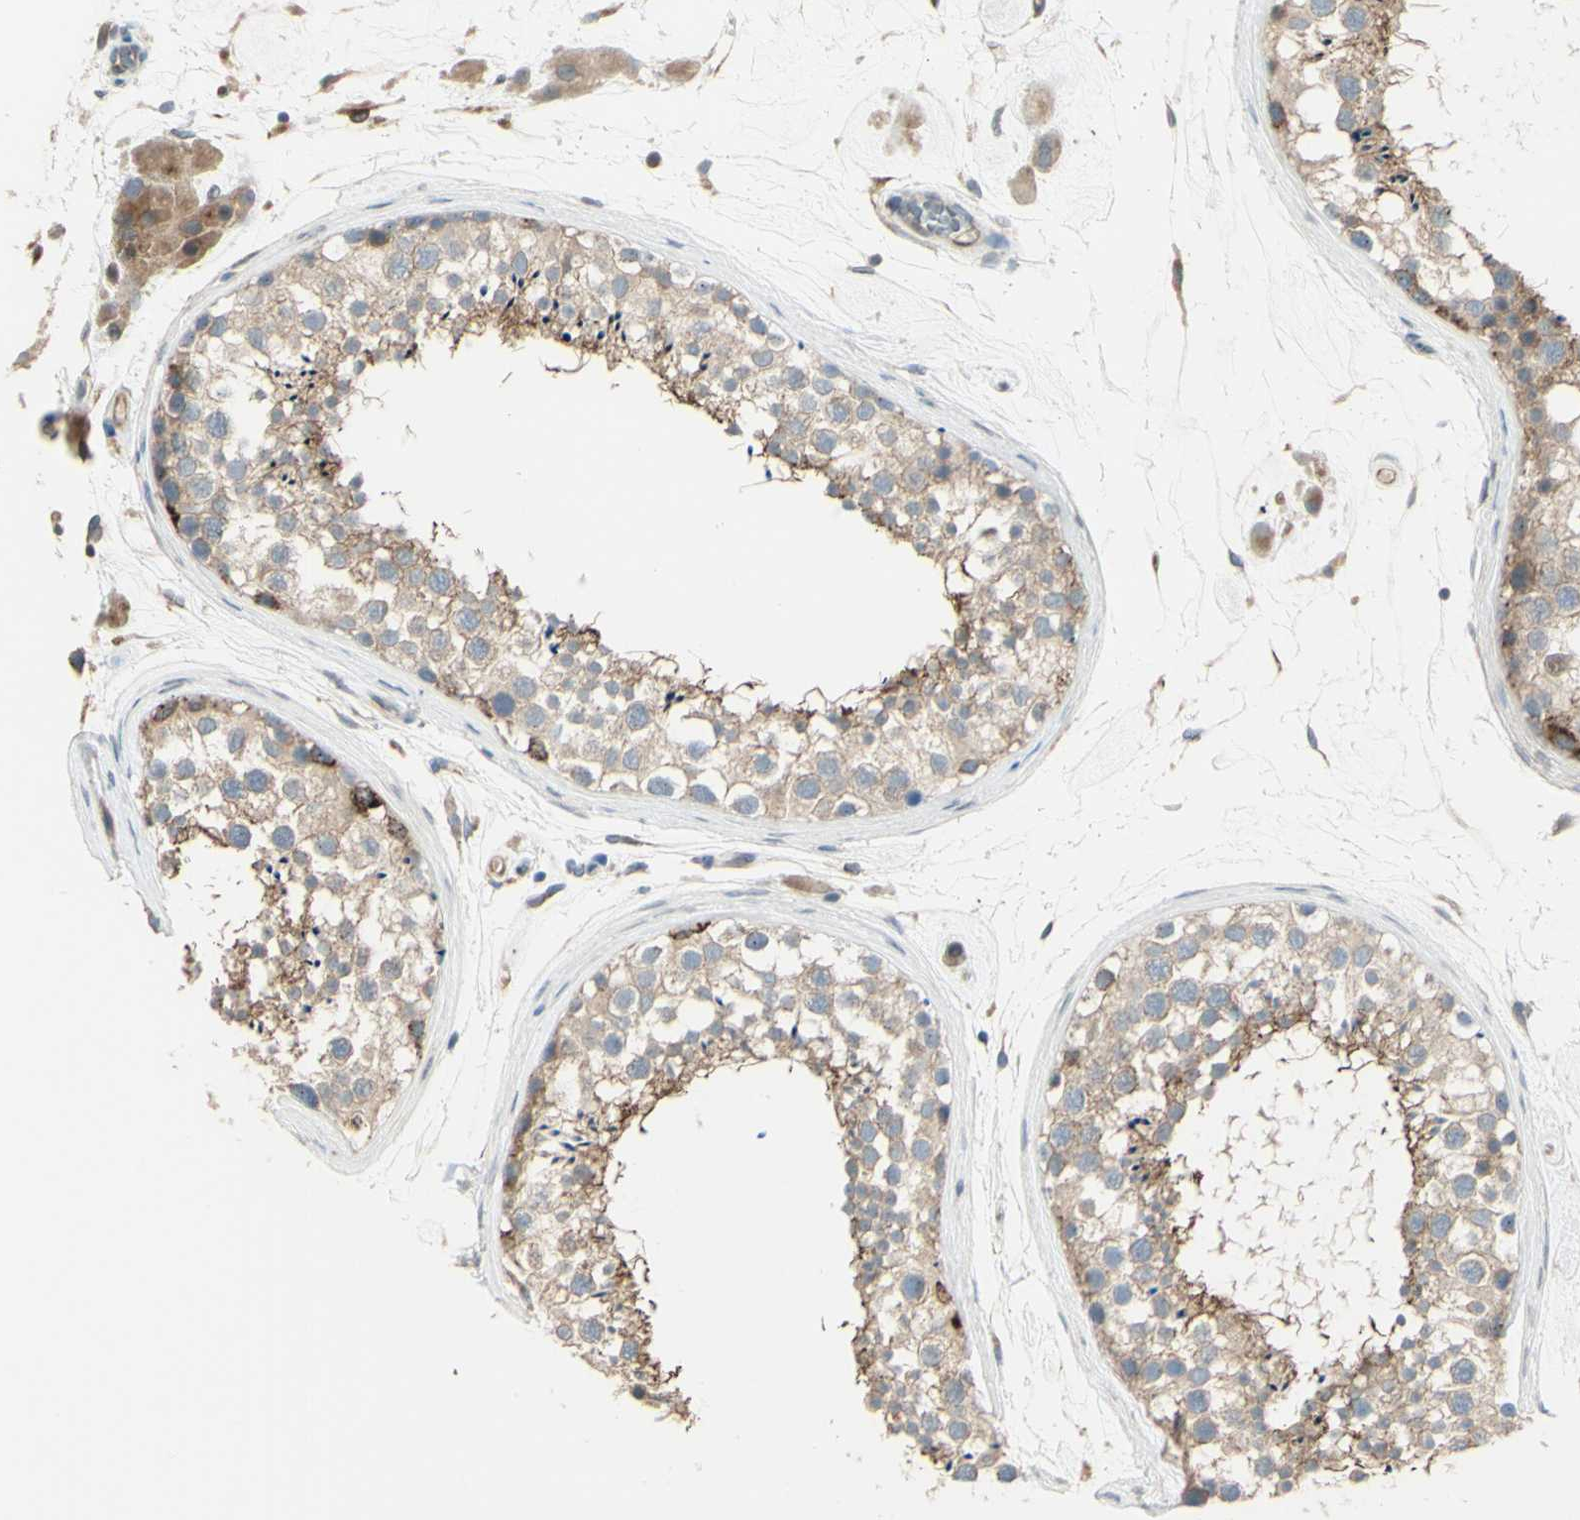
{"staining": {"intensity": "weak", "quantity": ">75%", "location": "cytoplasmic/membranous"}, "tissue": "testis", "cell_type": "Cells in seminiferous ducts", "image_type": "normal", "snomed": [{"axis": "morphology", "description": "Normal tissue, NOS"}, {"axis": "topography", "description": "Testis"}], "caption": "Immunohistochemistry (IHC) micrograph of normal testis stained for a protein (brown), which demonstrates low levels of weak cytoplasmic/membranous staining in approximately >75% of cells in seminiferous ducts.", "gene": "LMTK2", "patient": {"sex": "male", "age": 46}}